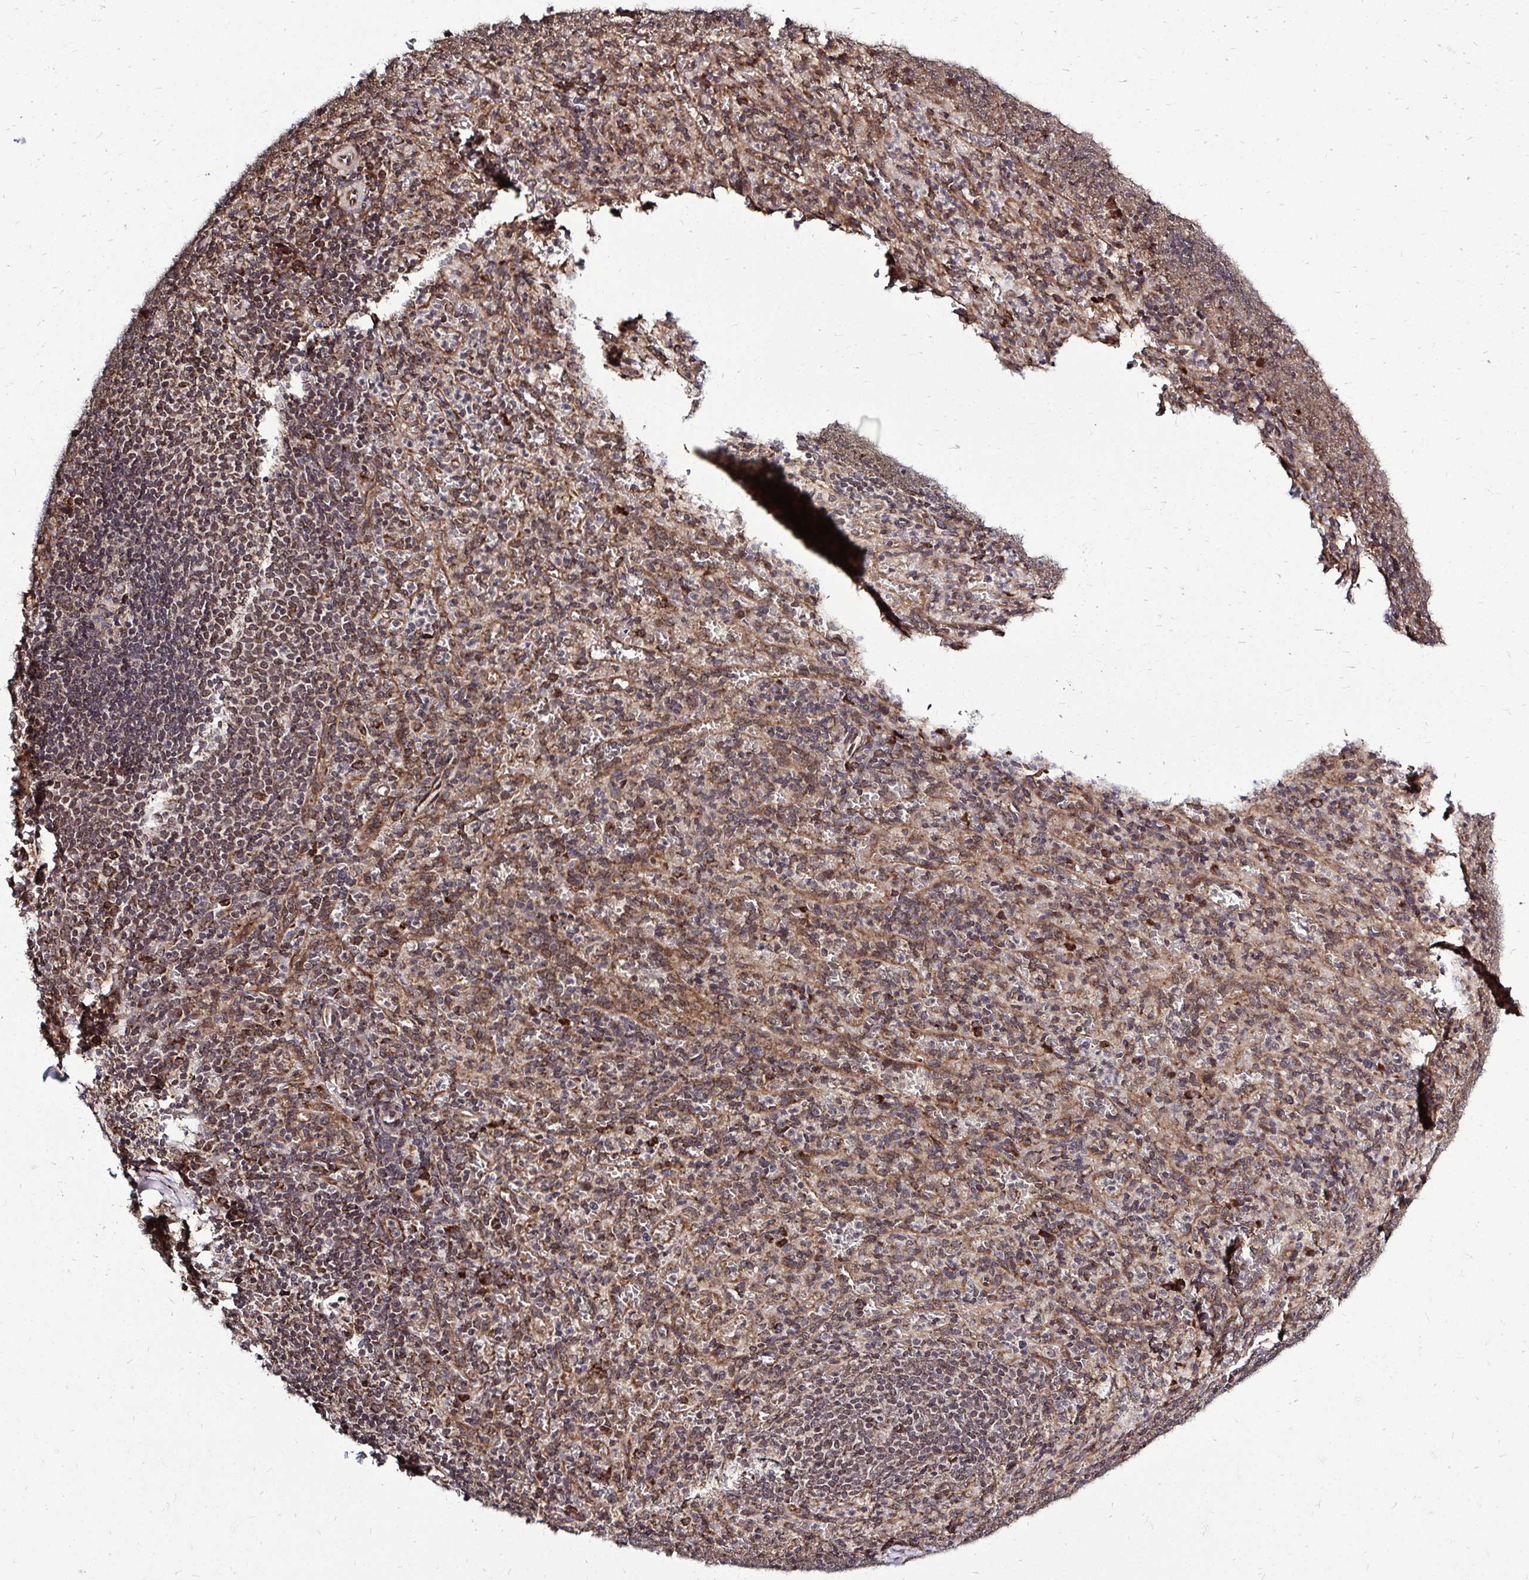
{"staining": {"intensity": "moderate", "quantity": "<25%", "location": "cytoplasmic/membranous"}, "tissue": "spleen", "cell_type": "Cells in red pulp", "image_type": "normal", "snomed": [{"axis": "morphology", "description": "Normal tissue, NOS"}, {"axis": "topography", "description": "Spleen"}], "caption": "Immunohistochemistry (IHC) (DAB) staining of benign human spleen exhibits moderate cytoplasmic/membranous protein expression in approximately <25% of cells in red pulp.", "gene": "FMR1", "patient": {"sex": "male", "age": 57}}